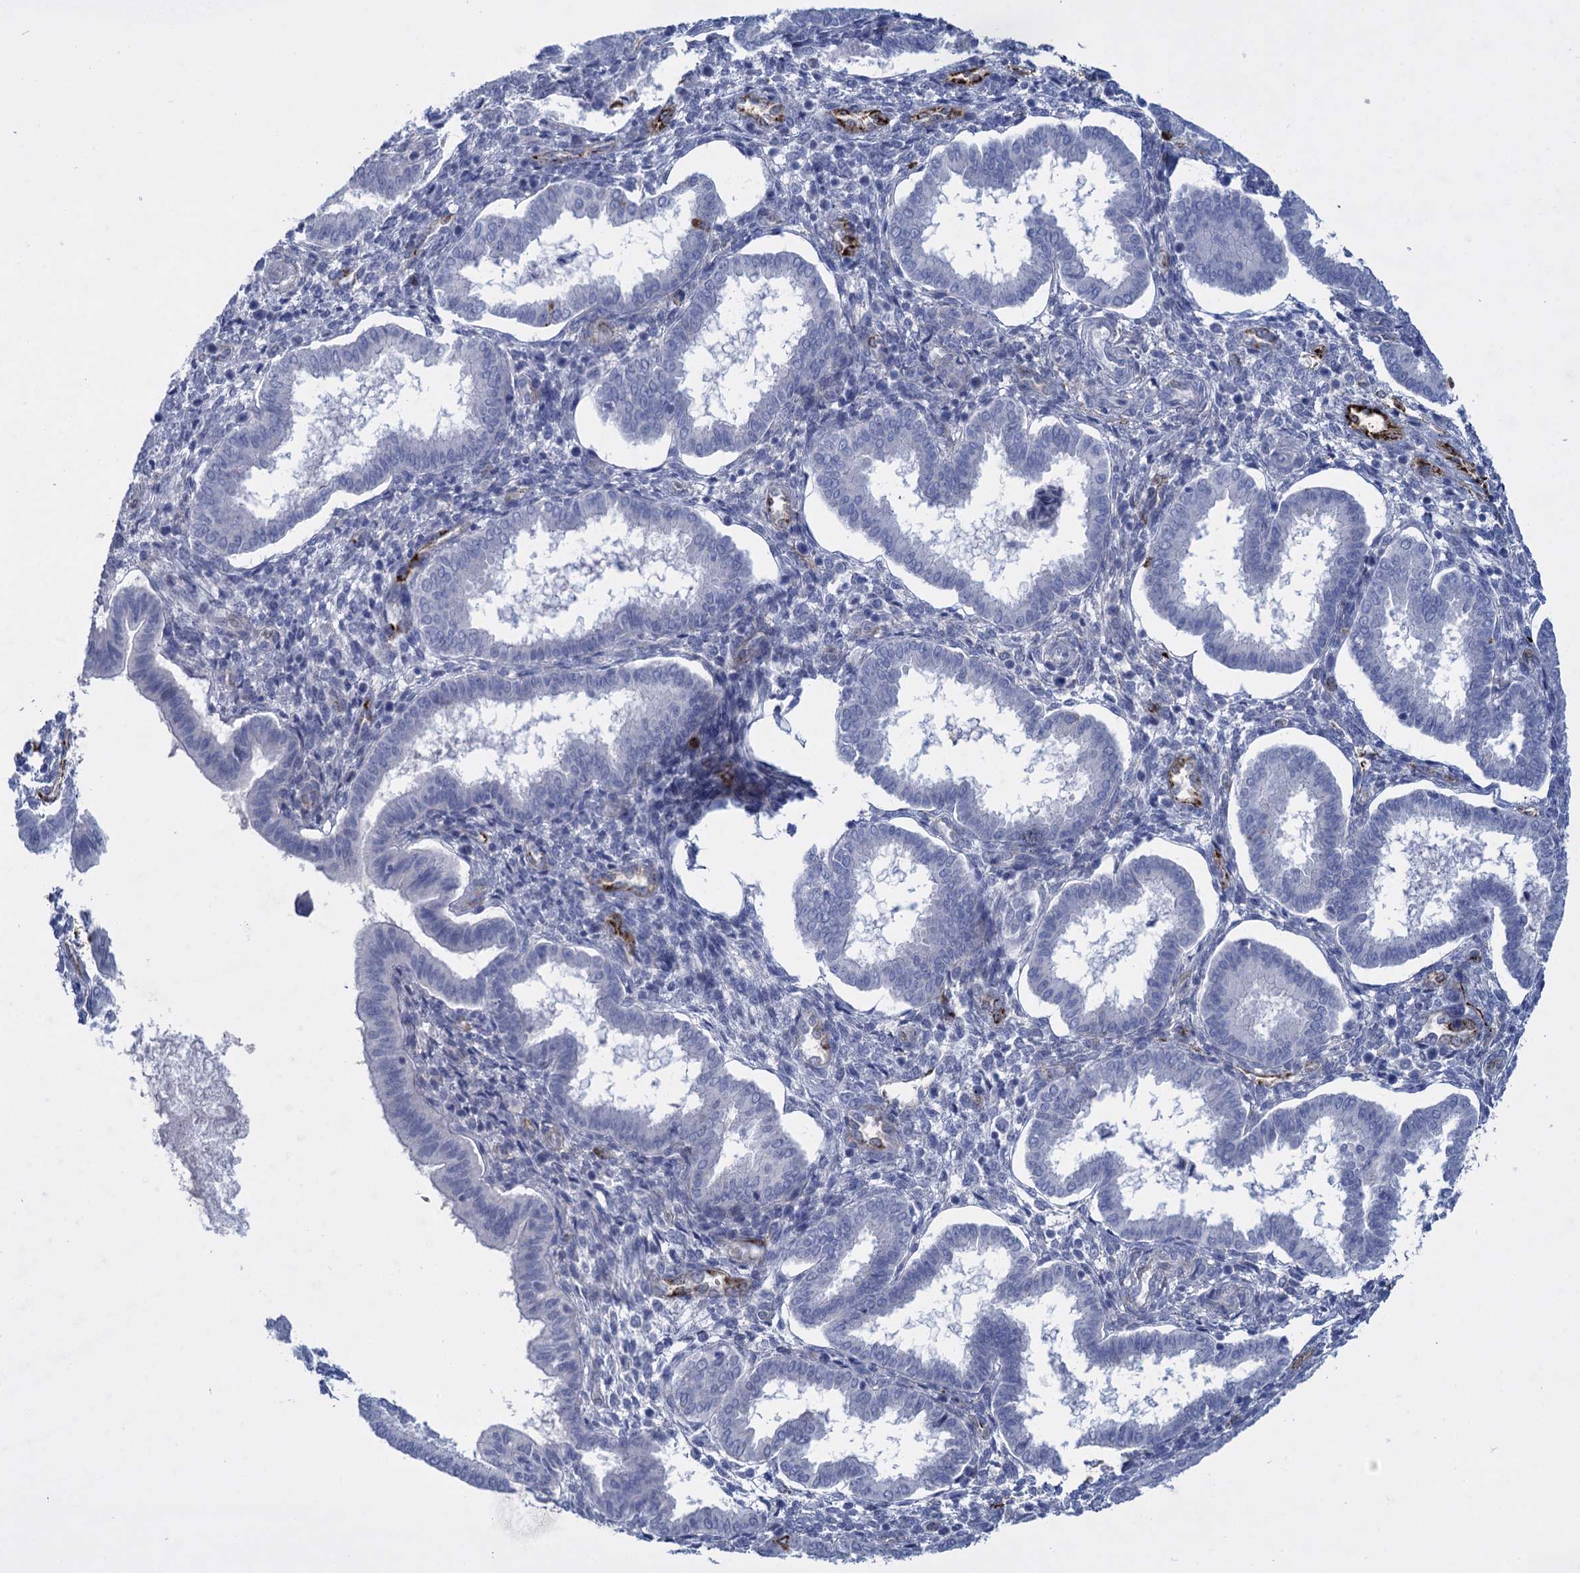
{"staining": {"intensity": "negative", "quantity": "none", "location": "none"}, "tissue": "endometrium", "cell_type": "Cells in endometrial stroma", "image_type": "normal", "snomed": [{"axis": "morphology", "description": "Normal tissue, NOS"}, {"axis": "topography", "description": "Endometrium"}], "caption": "Immunohistochemistry micrograph of normal human endometrium stained for a protein (brown), which displays no positivity in cells in endometrial stroma. Nuclei are stained in blue.", "gene": "SNCG", "patient": {"sex": "female", "age": 24}}